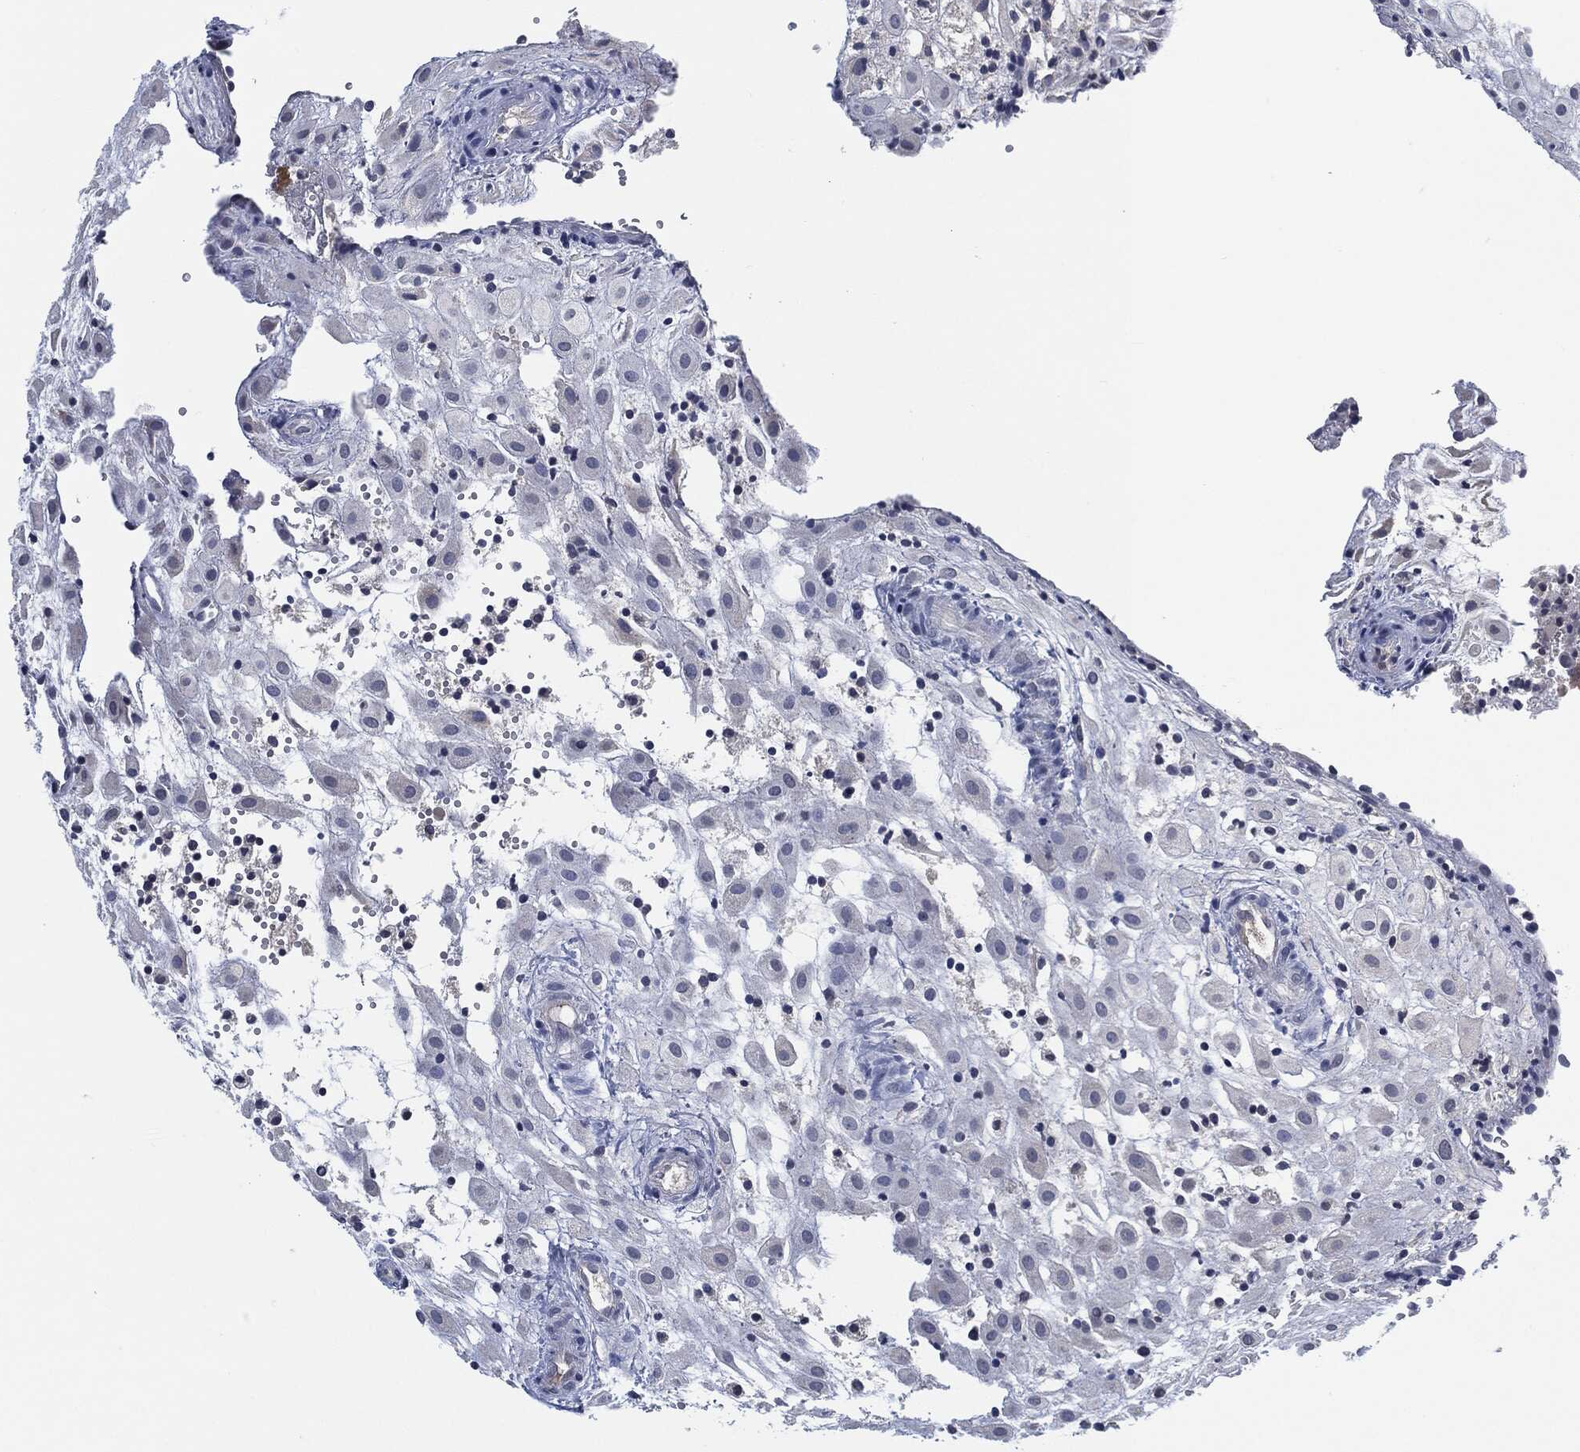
{"staining": {"intensity": "weak", "quantity": ">75%", "location": "cytoplasmic/membranous"}, "tissue": "placenta", "cell_type": "Decidual cells", "image_type": "normal", "snomed": [{"axis": "morphology", "description": "Normal tissue, NOS"}, {"axis": "topography", "description": "Placenta"}], "caption": "A photomicrograph of placenta stained for a protein shows weak cytoplasmic/membranous brown staining in decidual cells.", "gene": "IL2RG", "patient": {"sex": "female", "age": 24}}